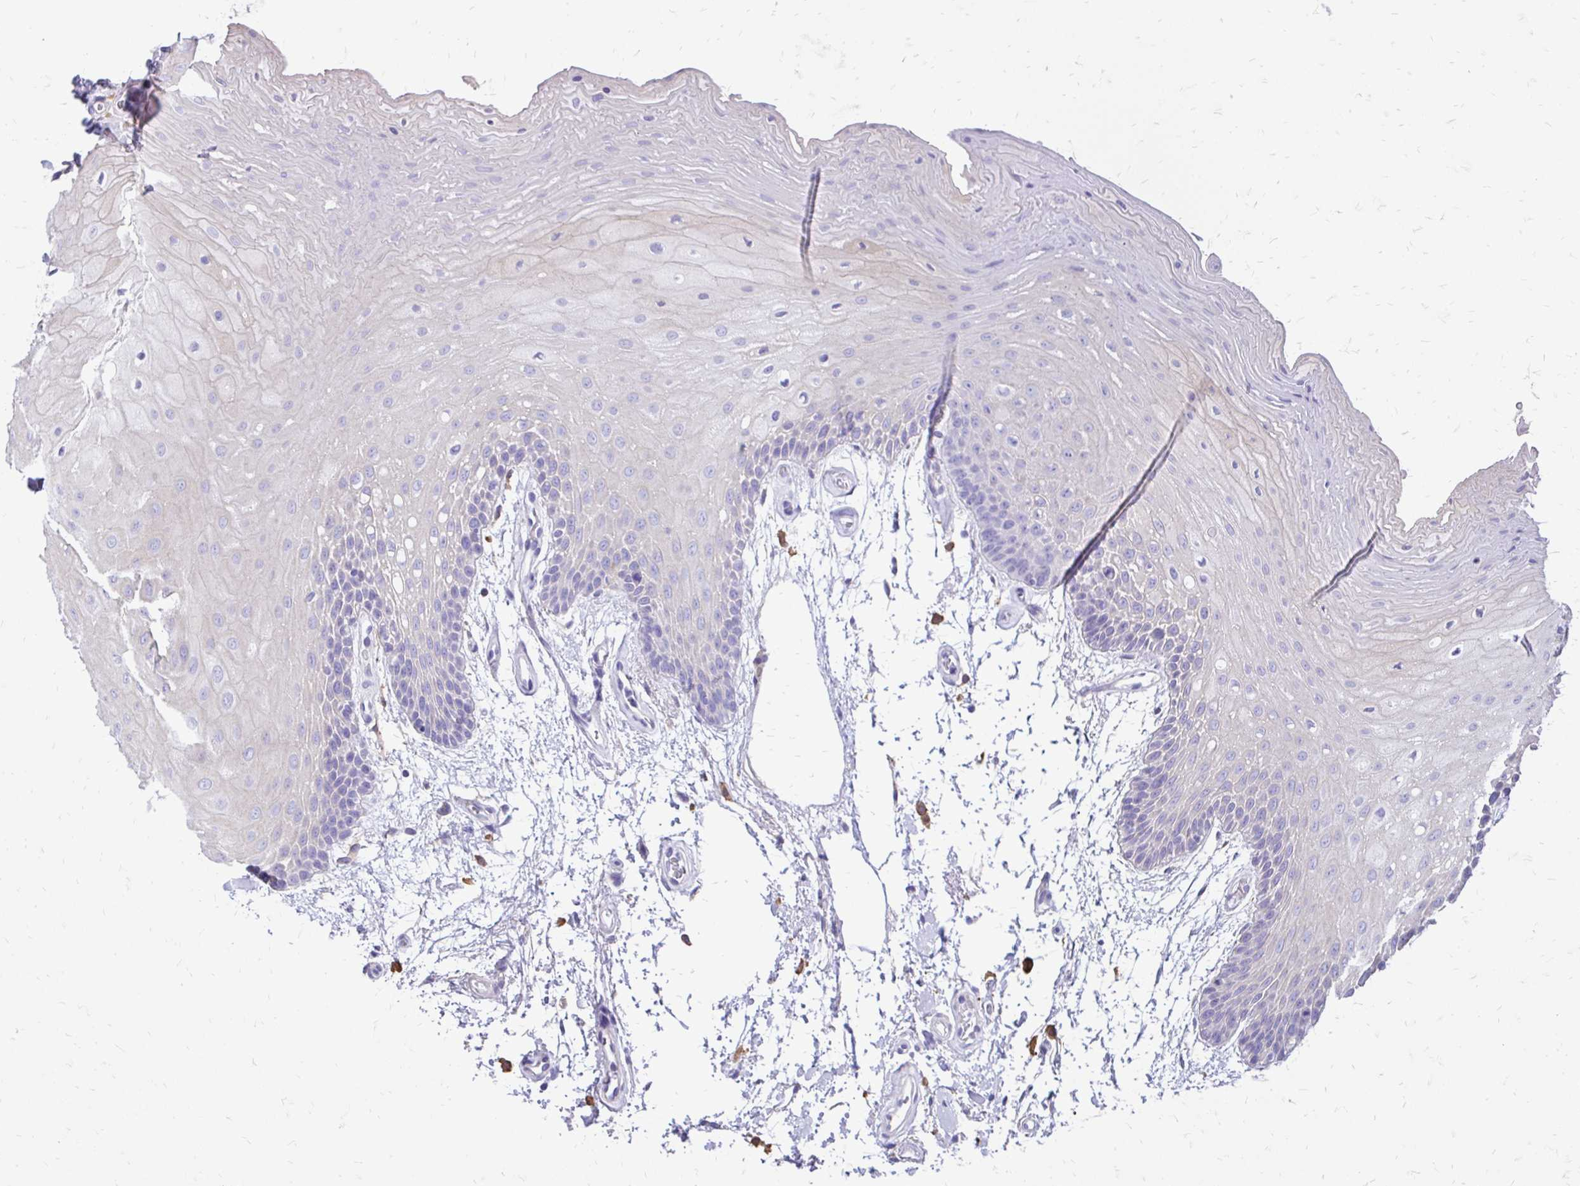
{"staining": {"intensity": "negative", "quantity": "none", "location": "none"}, "tissue": "oral mucosa", "cell_type": "Squamous epithelial cells", "image_type": "normal", "snomed": [{"axis": "morphology", "description": "Normal tissue, NOS"}, {"axis": "morphology", "description": "Squamous cell carcinoma, NOS"}, {"axis": "topography", "description": "Oral tissue"}, {"axis": "topography", "description": "Tounge, NOS"}, {"axis": "topography", "description": "Head-Neck"}], "caption": "Squamous epithelial cells show no significant protein staining in unremarkable oral mucosa. (DAB (3,3'-diaminobenzidine) IHC visualized using brightfield microscopy, high magnification).", "gene": "SIGLEC11", "patient": {"sex": "male", "age": 62}}